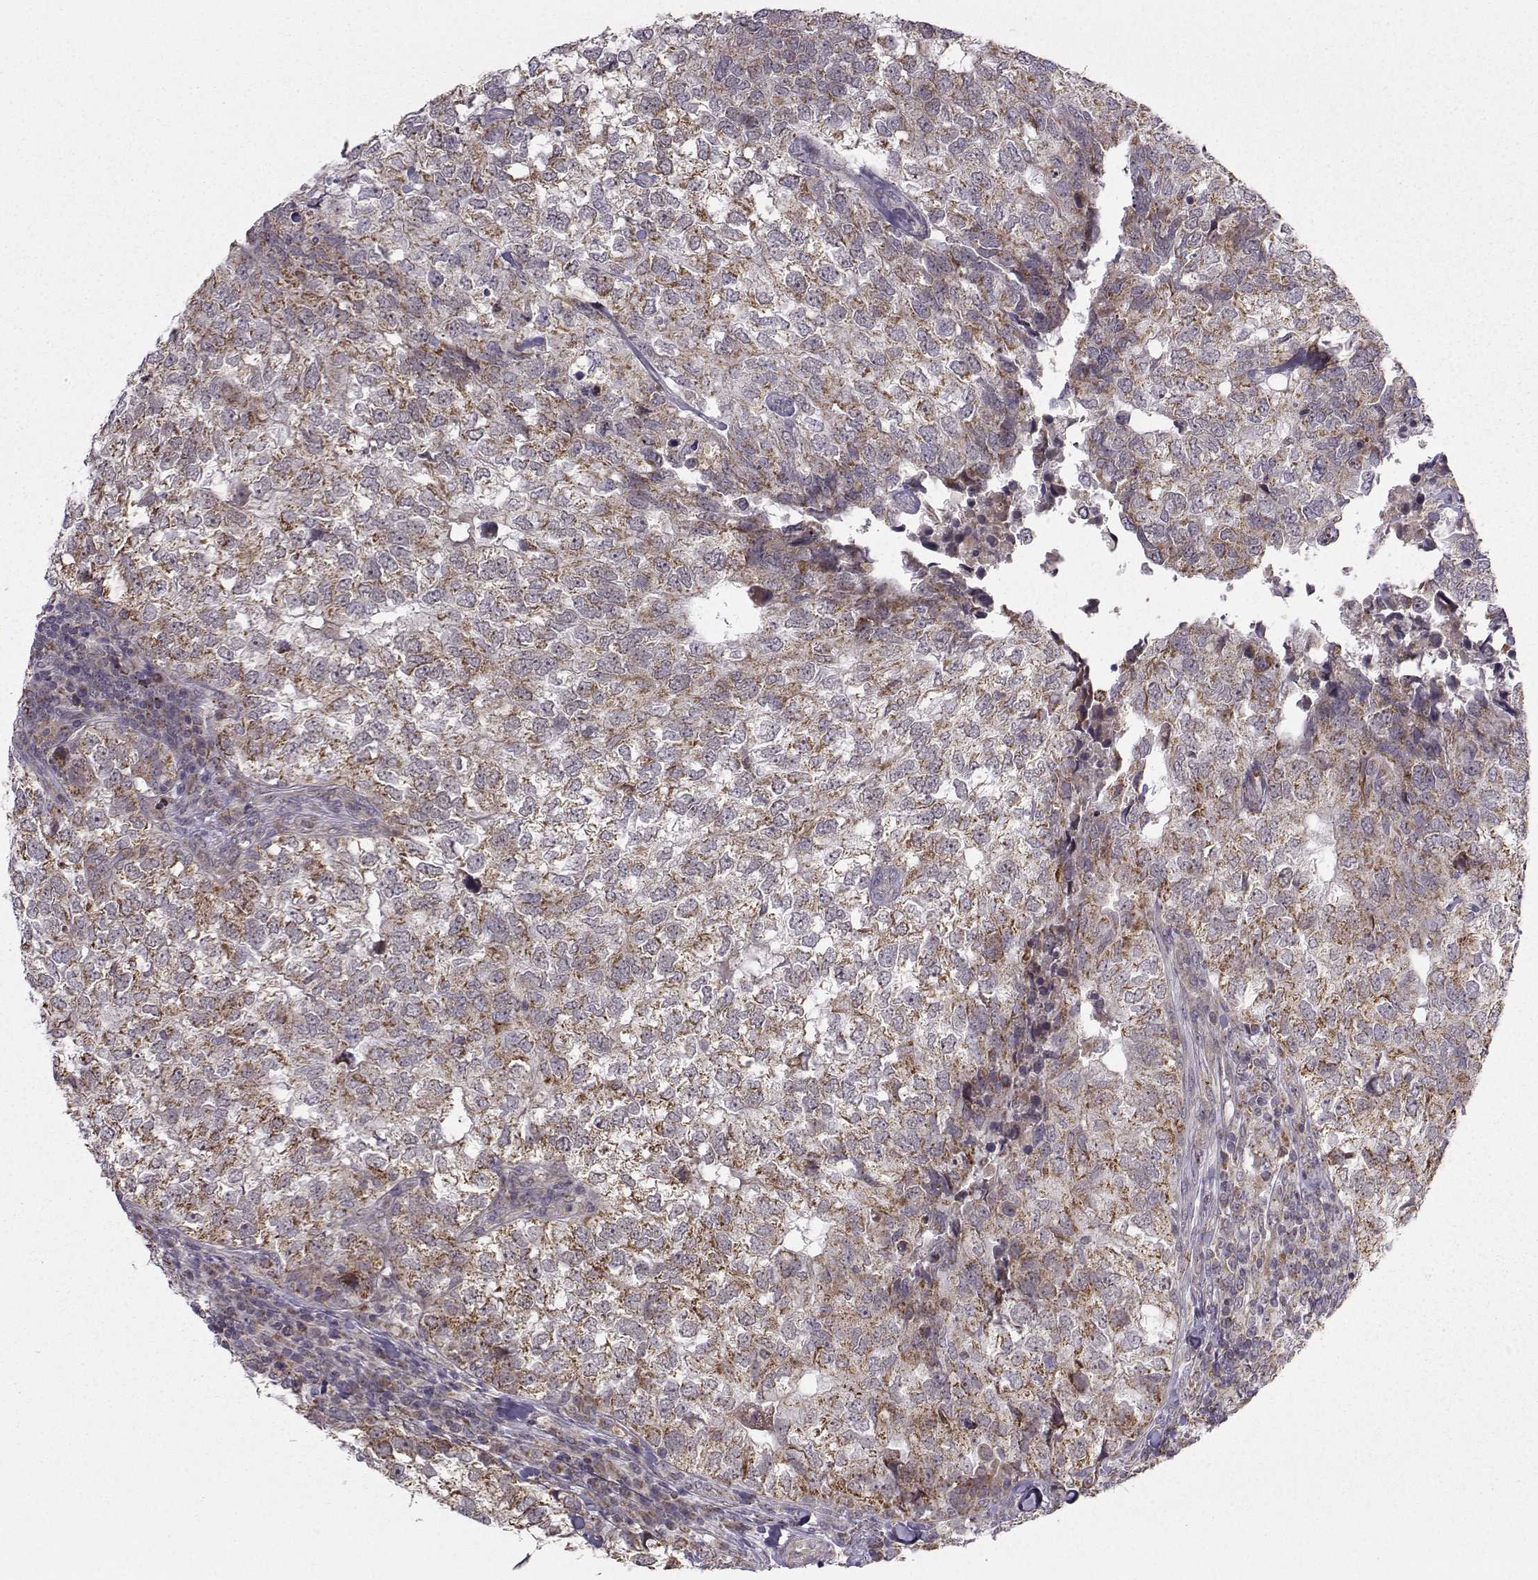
{"staining": {"intensity": "moderate", "quantity": "25%-75%", "location": "cytoplasmic/membranous"}, "tissue": "breast cancer", "cell_type": "Tumor cells", "image_type": "cancer", "snomed": [{"axis": "morphology", "description": "Duct carcinoma"}, {"axis": "topography", "description": "Breast"}], "caption": "Protein staining by immunohistochemistry reveals moderate cytoplasmic/membranous expression in approximately 25%-75% of tumor cells in breast cancer. (Stains: DAB (3,3'-diaminobenzidine) in brown, nuclei in blue, Microscopy: brightfield microscopy at high magnification).", "gene": "NECAB3", "patient": {"sex": "female", "age": 30}}